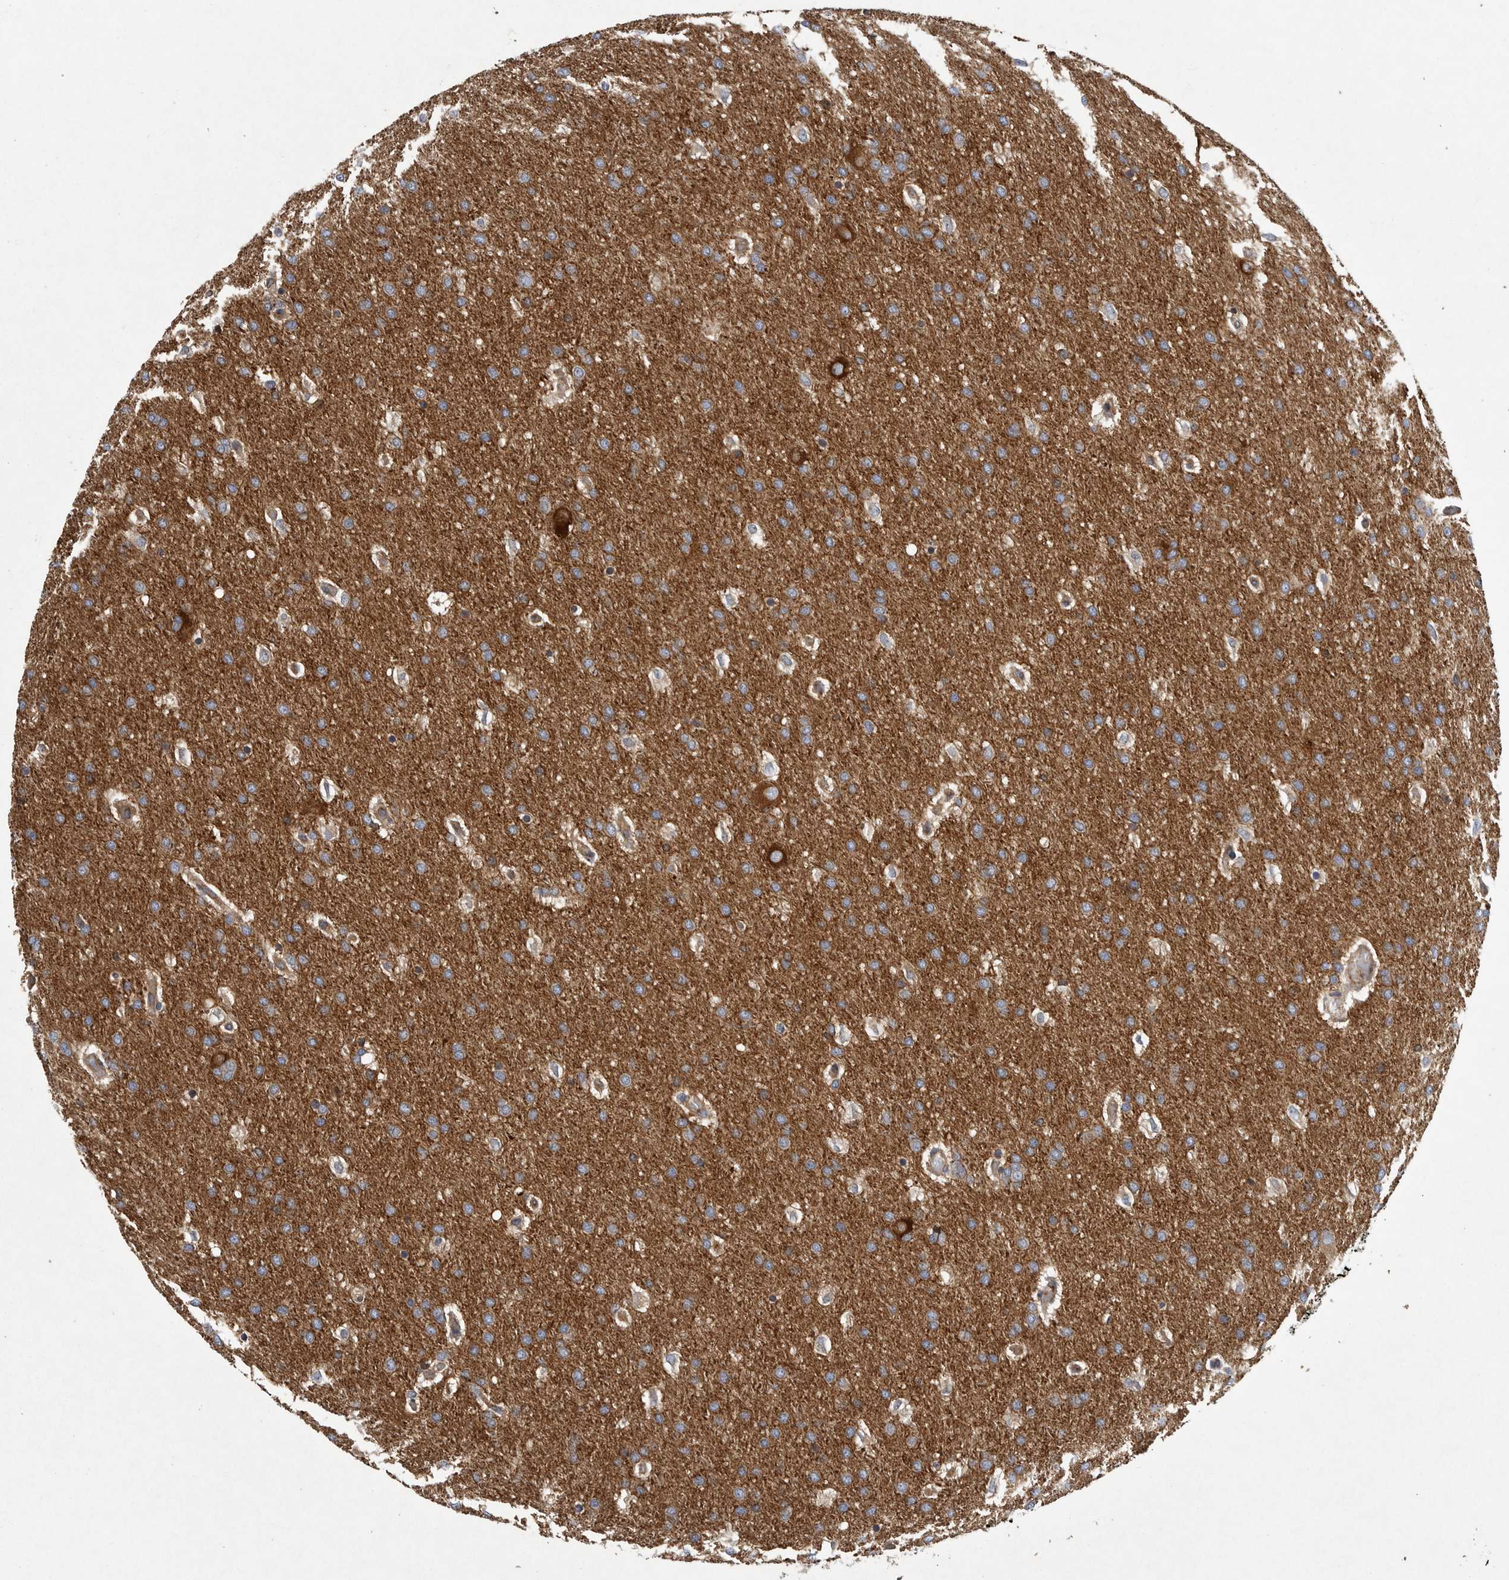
{"staining": {"intensity": "moderate", "quantity": ">75%", "location": "cytoplasmic/membranous"}, "tissue": "glioma", "cell_type": "Tumor cells", "image_type": "cancer", "snomed": [{"axis": "morphology", "description": "Glioma, malignant, Low grade"}, {"axis": "topography", "description": "Brain"}], "caption": "Low-grade glioma (malignant) stained with a protein marker reveals moderate staining in tumor cells.", "gene": "OXR1", "patient": {"sex": "female", "age": 37}}